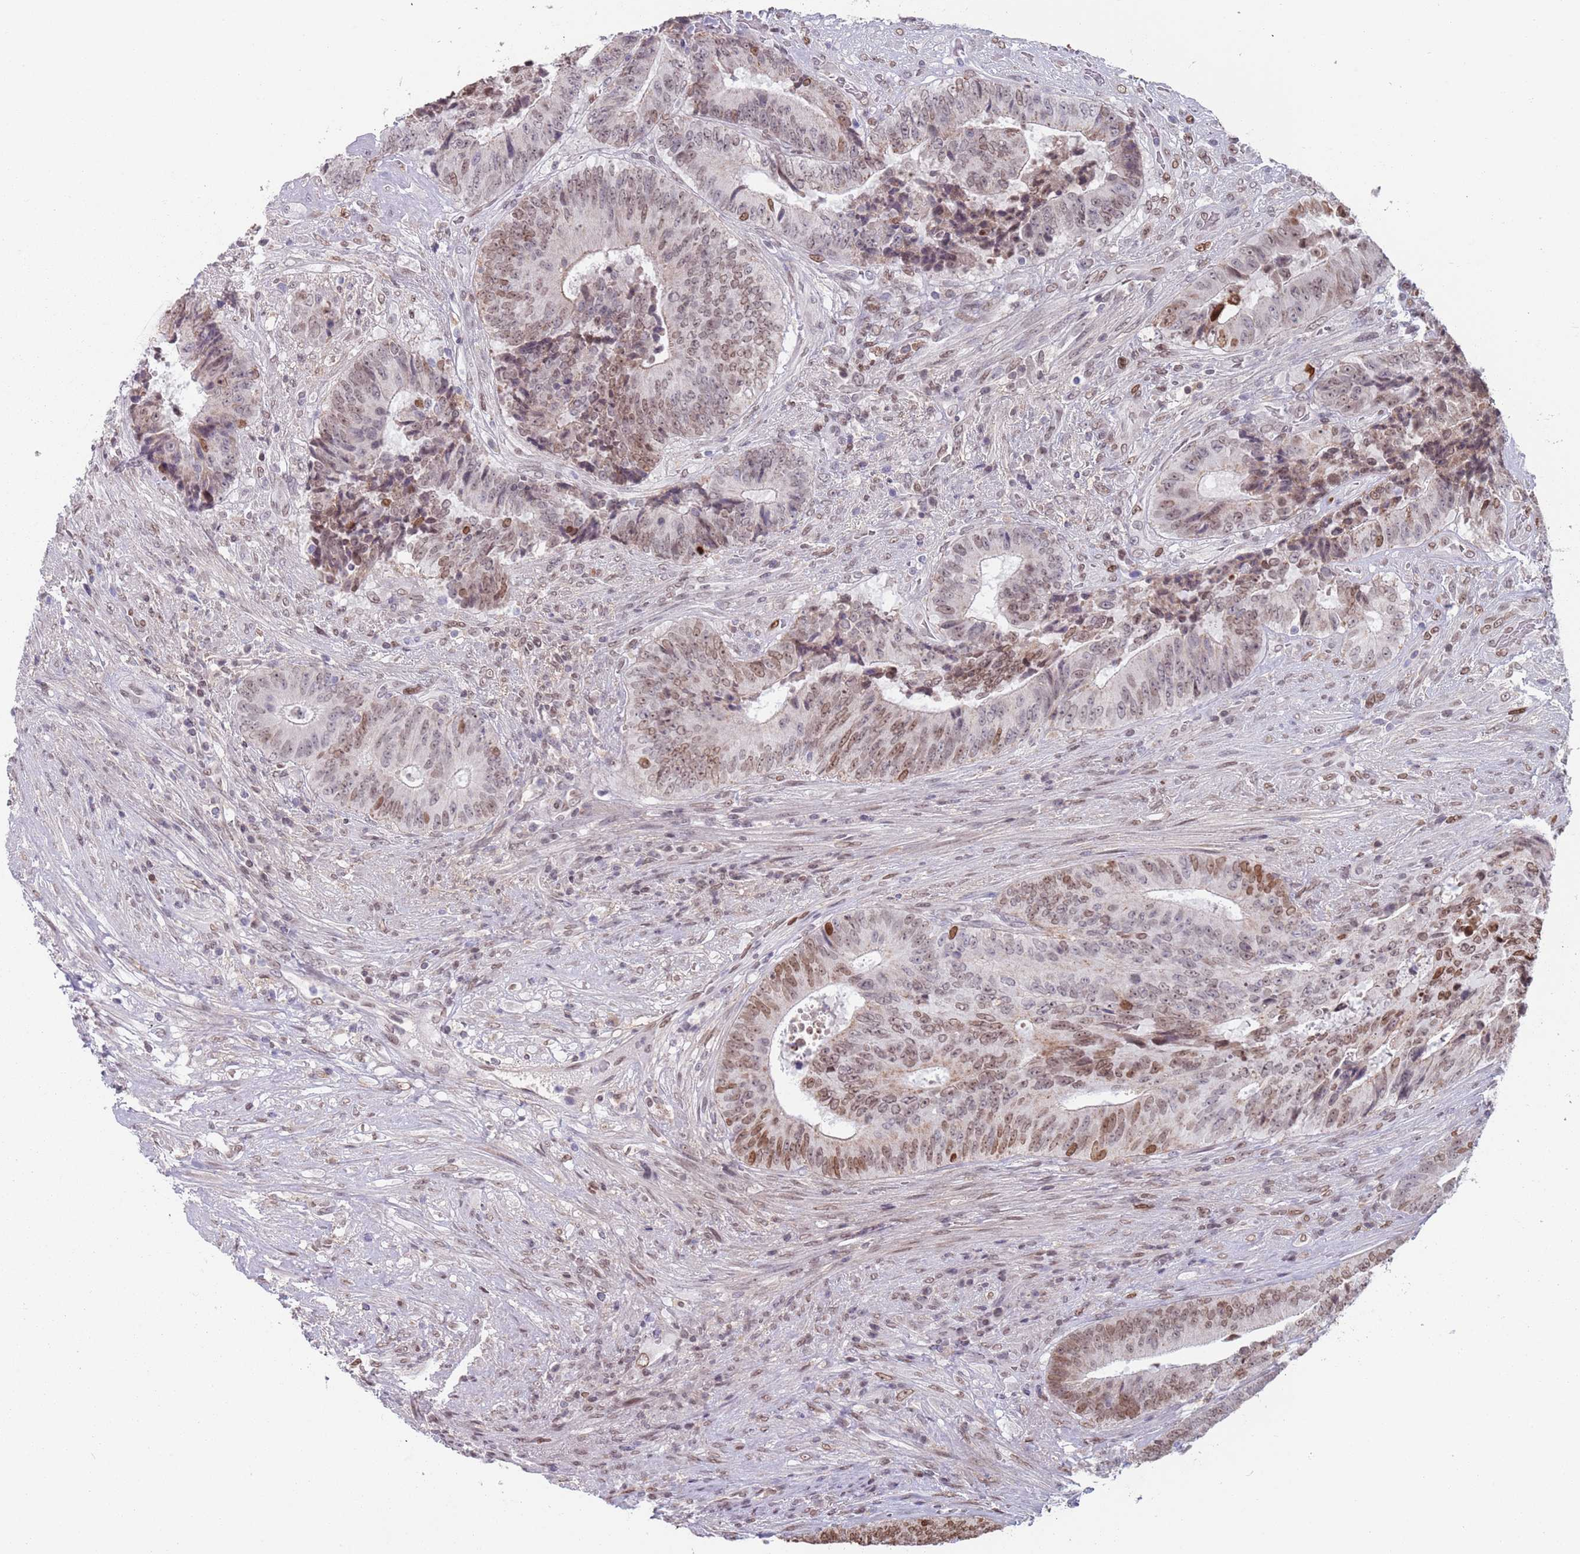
{"staining": {"intensity": "moderate", "quantity": "25%-75%", "location": "nuclear"}, "tissue": "colorectal cancer", "cell_type": "Tumor cells", "image_type": "cancer", "snomed": [{"axis": "morphology", "description": "Adenocarcinoma, NOS"}, {"axis": "topography", "description": "Rectum"}], "caption": "Immunohistochemical staining of human colorectal cancer exhibits medium levels of moderate nuclear positivity in approximately 25%-75% of tumor cells.", "gene": "MFSD12", "patient": {"sex": "male", "age": 72}}